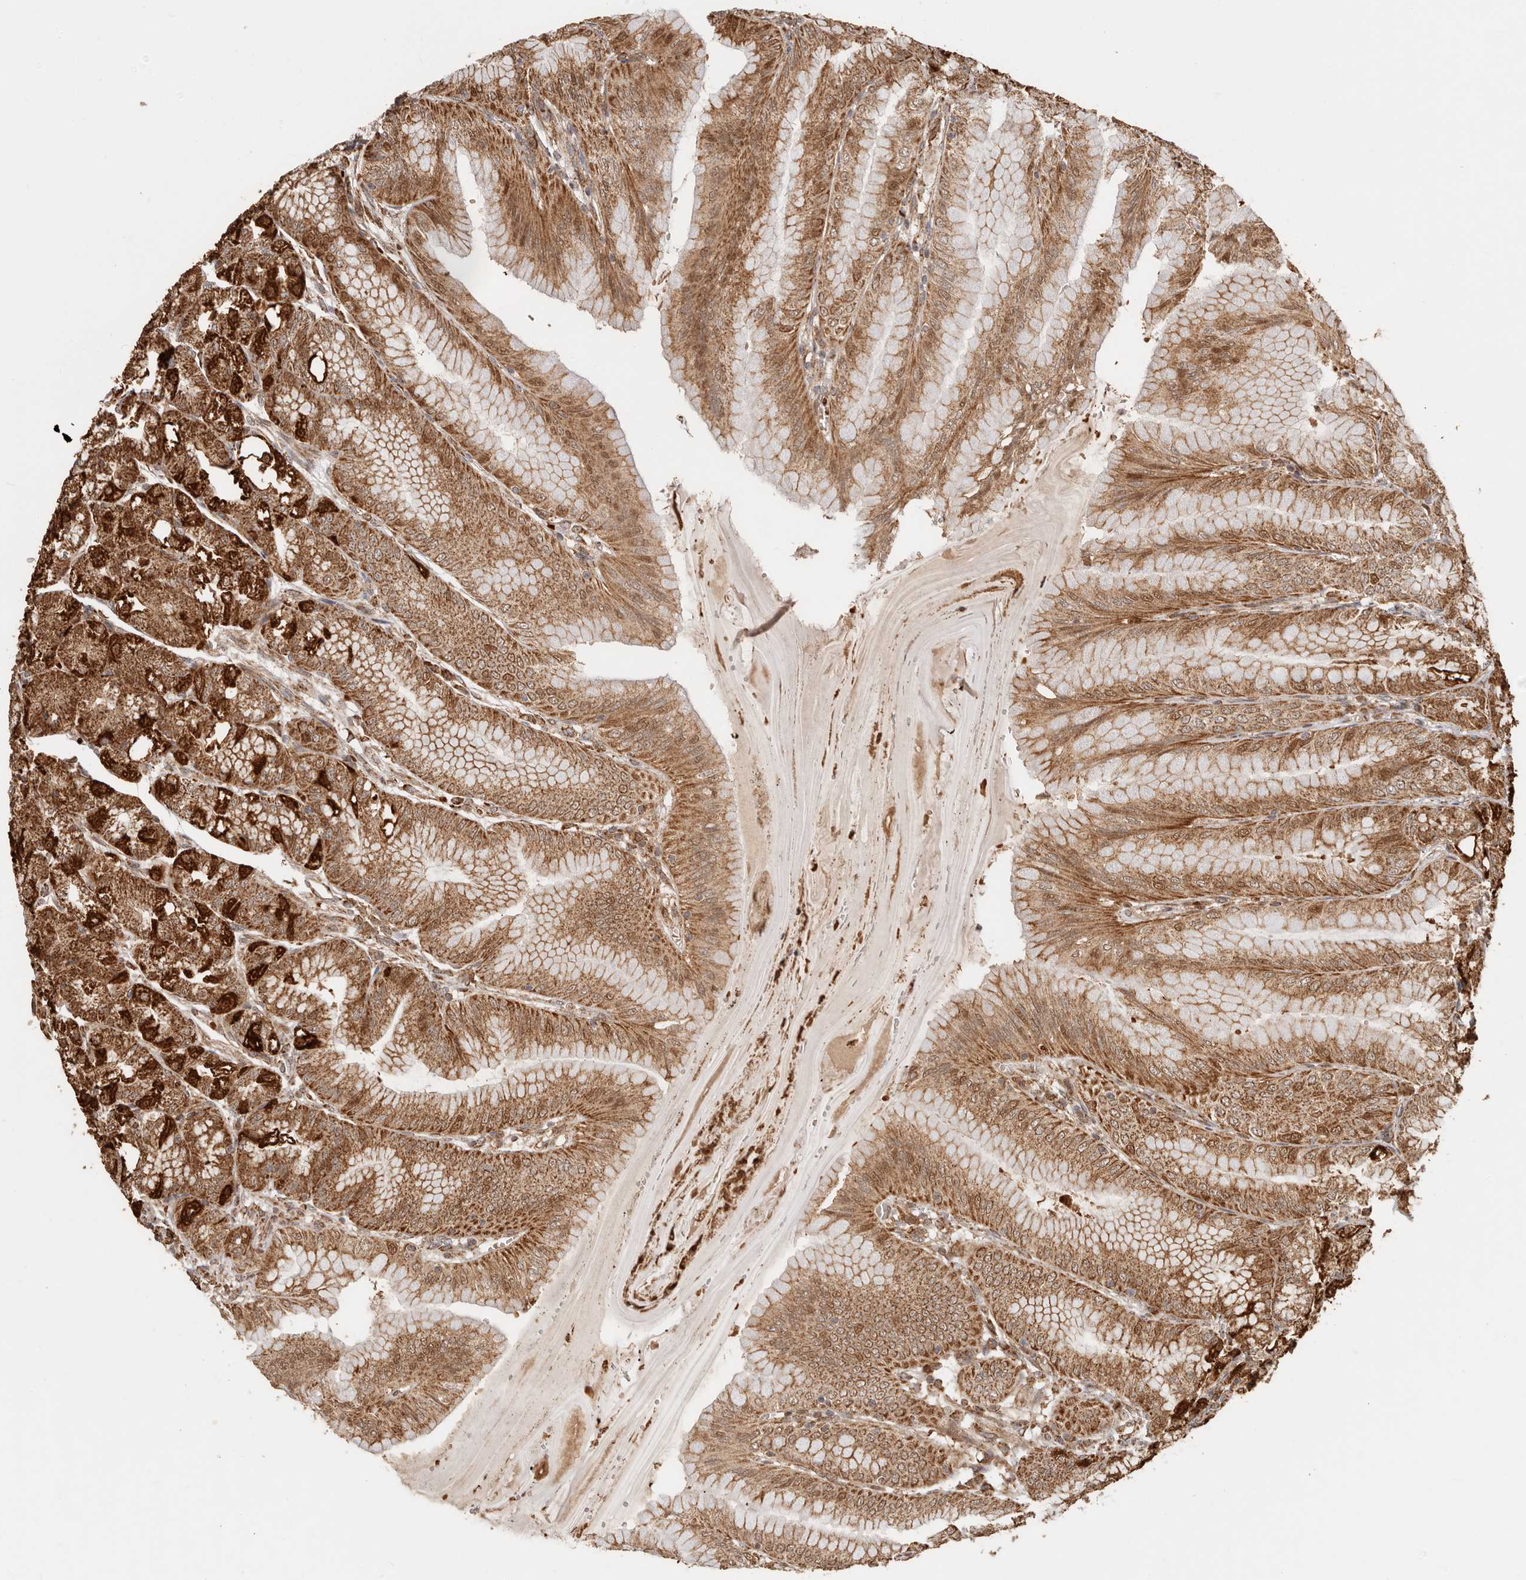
{"staining": {"intensity": "strong", "quantity": ">75%", "location": "cytoplasmic/membranous"}, "tissue": "stomach", "cell_type": "Glandular cells", "image_type": "normal", "snomed": [{"axis": "morphology", "description": "Normal tissue, NOS"}, {"axis": "topography", "description": "Stomach, lower"}], "caption": "Stomach stained with DAB immunohistochemistry (IHC) displays high levels of strong cytoplasmic/membranous staining in approximately >75% of glandular cells.", "gene": "NDUFB11", "patient": {"sex": "male", "age": 71}}